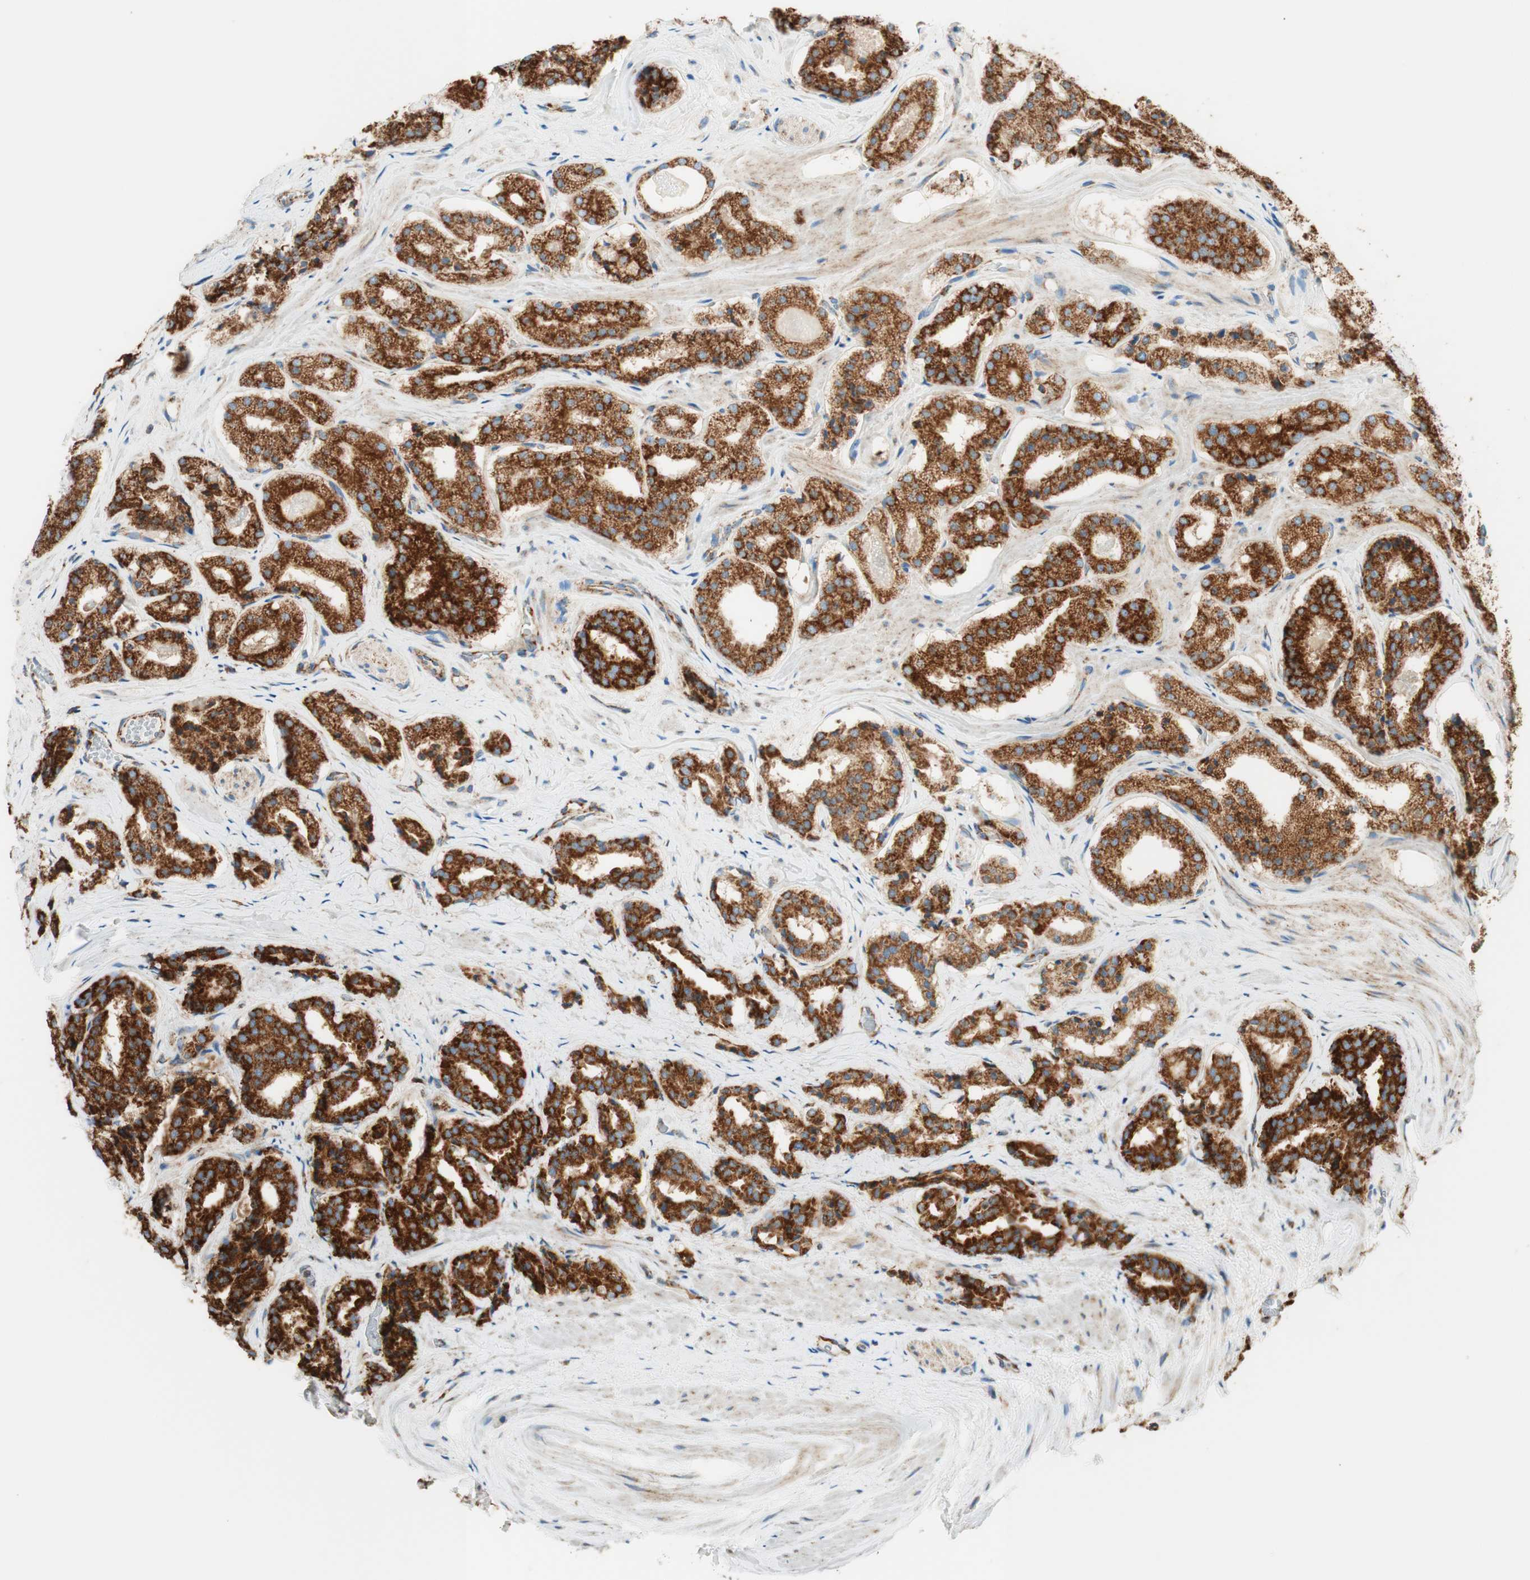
{"staining": {"intensity": "strong", "quantity": ">75%", "location": "cytoplasmic/membranous"}, "tissue": "prostate cancer", "cell_type": "Tumor cells", "image_type": "cancer", "snomed": [{"axis": "morphology", "description": "Adenocarcinoma, High grade"}, {"axis": "topography", "description": "Prostate"}], "caption": "Adenocarcinoma (high-grade) (prostate) stained with DAB (3,3'-diaminobenzidine) immunohistochemistry (IHC) reveals high levels of strong cytoplasmic/membranous expression in about >75% of tumor cells.", "gene": "TOMM20", "patient": {"sex": "male", "age": 60}}